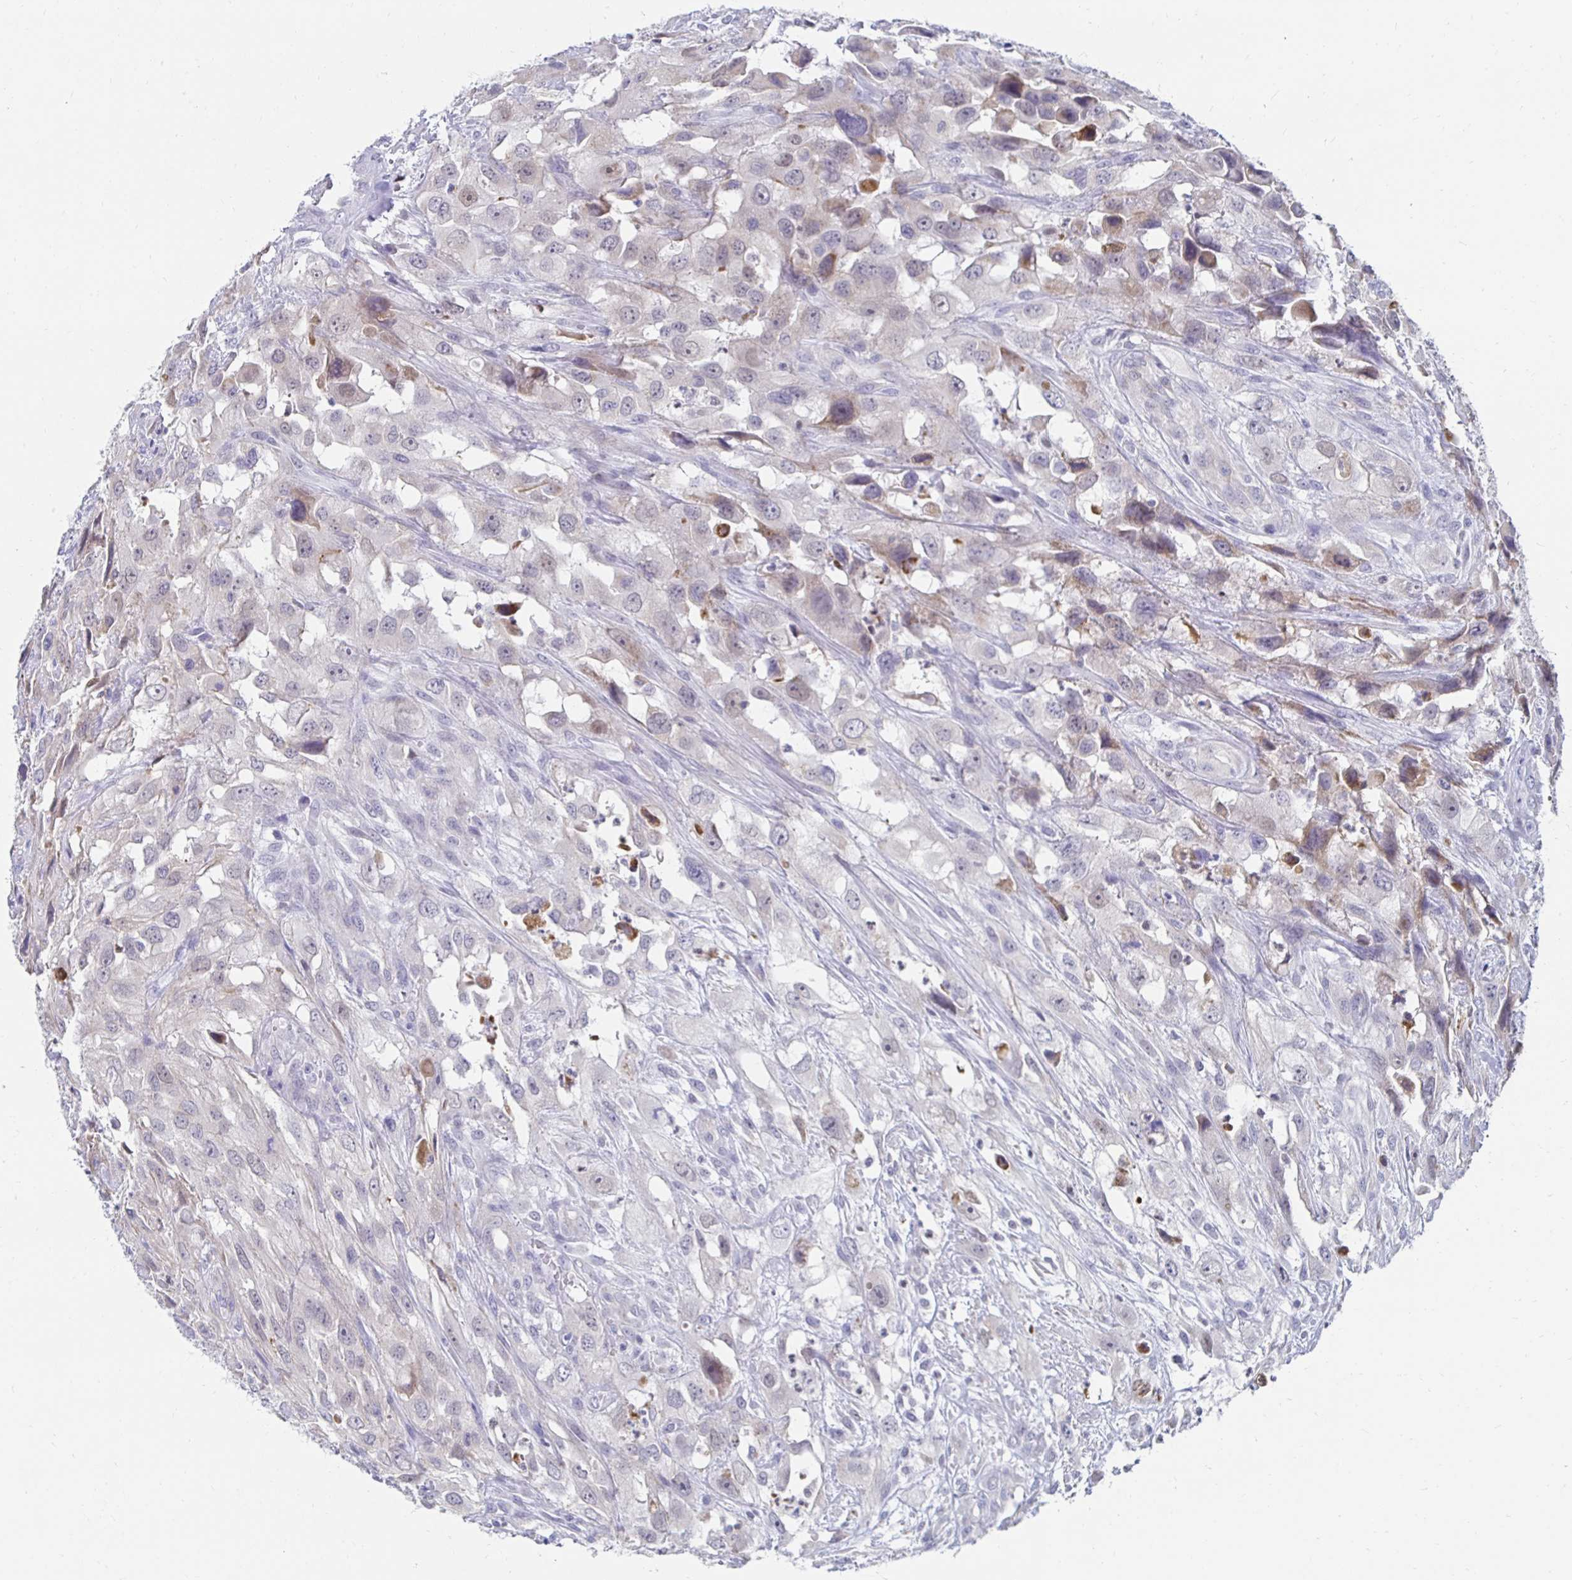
{"staining": {"intensity": "weak", "quantity": "<25%", "location": "nuclear"}, "tissue": "urothelial cancer", "cell_type": "Tumor cells", "image_type": "cancer", "snomed": [{"axis": "morphology", "description": "Urothelial carcinoma, High grade"}, {"axis": "topography", "description": "Urinary bladder"}], "caption": "A histopathology image of high-grade urothelial carcinoma stained for a protein reveals no brown staining in tumor cells.", "gene": "NOCT", "patient": {"sex": "male", "age": 67}}